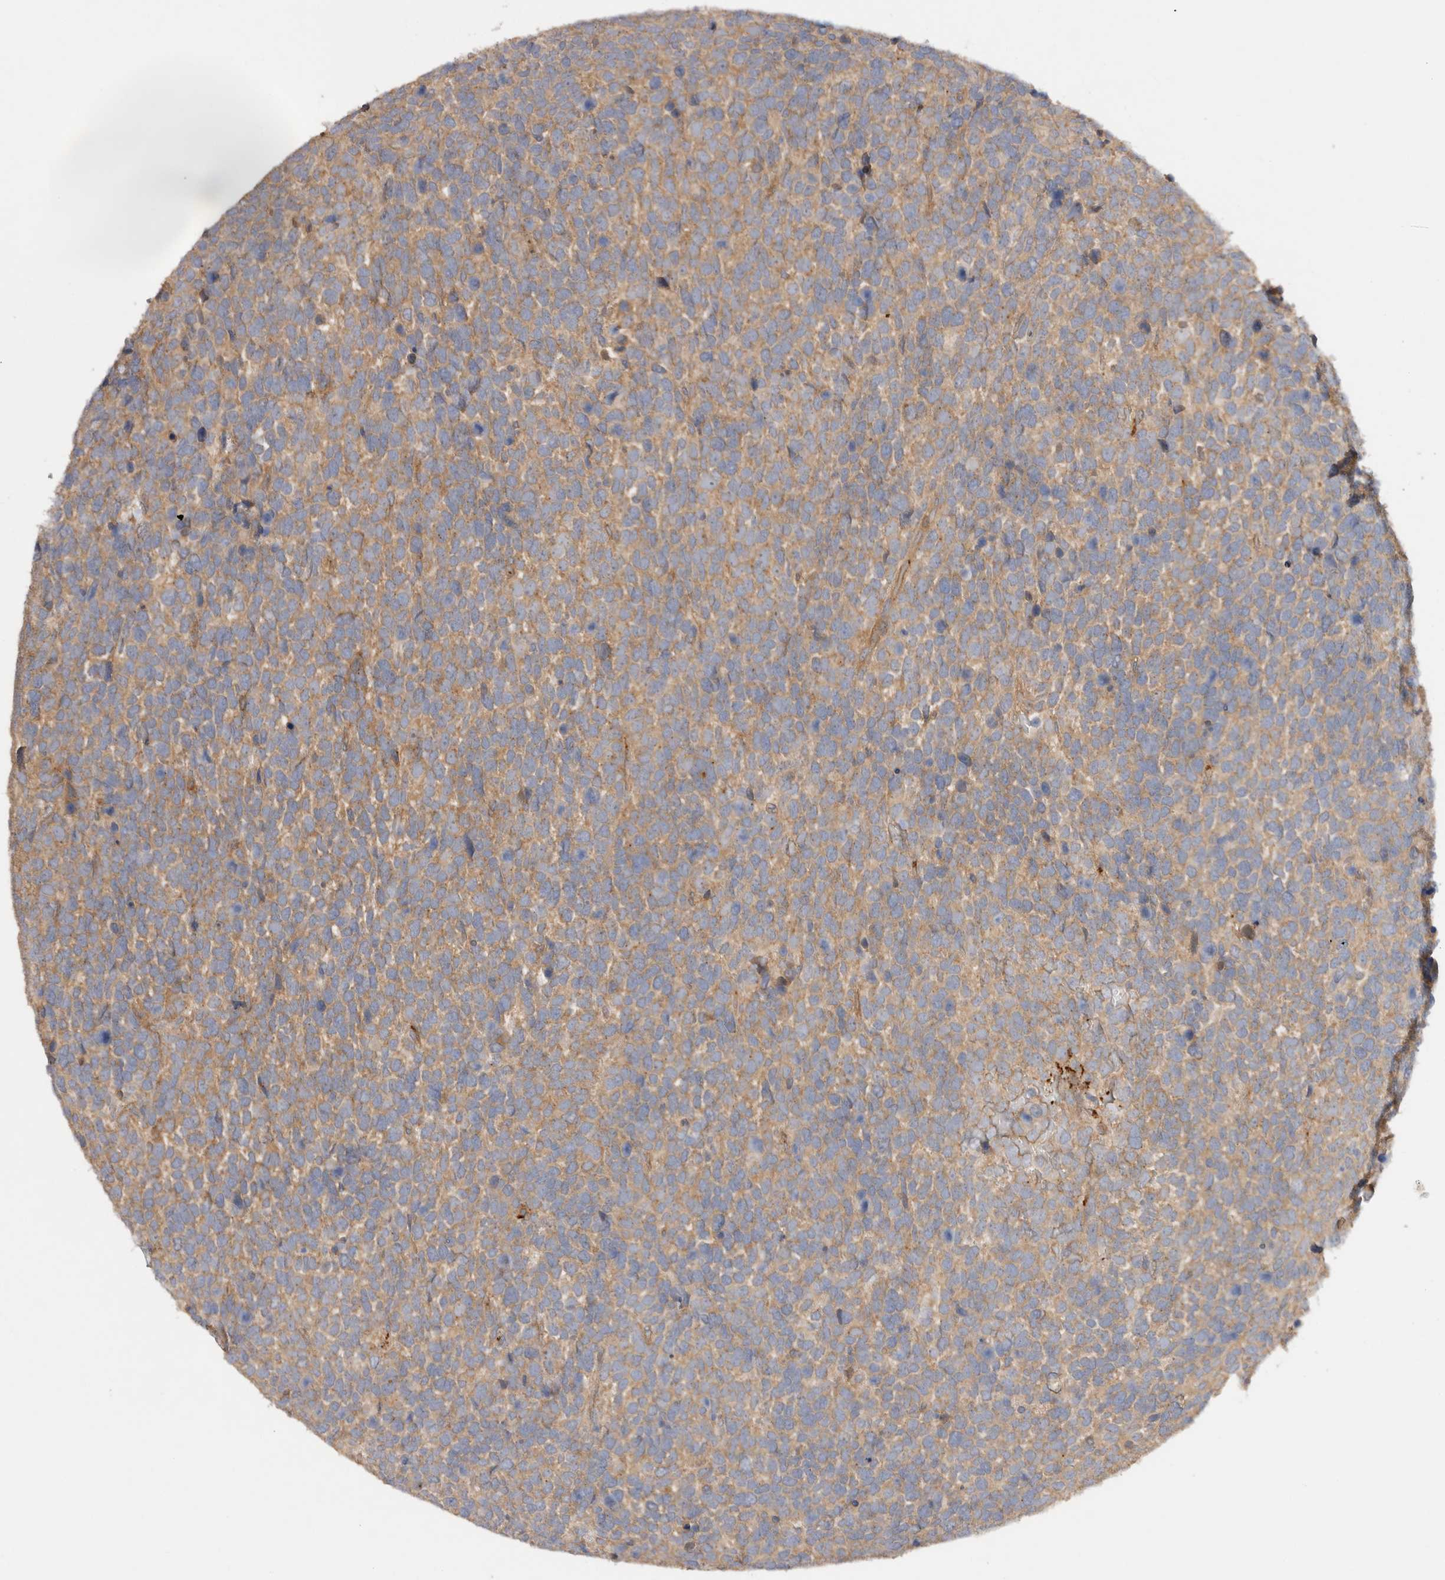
{"staining": {"intensity": "moderate", "quantity": ">75%", "location": "cytoplasmic/membranous"}, "tissue": "urothelial cancer", "cell_type": "Tumor cells", "image_type": "cancer", "snomed": [{"axis": "morphology", "description": "Urothelial carcinoma, High grade"}, {"axis": "topography", "description": "Urinary bladder"}], "caption": "This image demonstrates immunohistochemistry (IHC) staining of urothelial cancer, with medium moderate cytoplasmic/membranous positivity in approximately >75% of tumor cells.", "gene": "SGK3", "patient": {"sex": "female", "age": 82}}